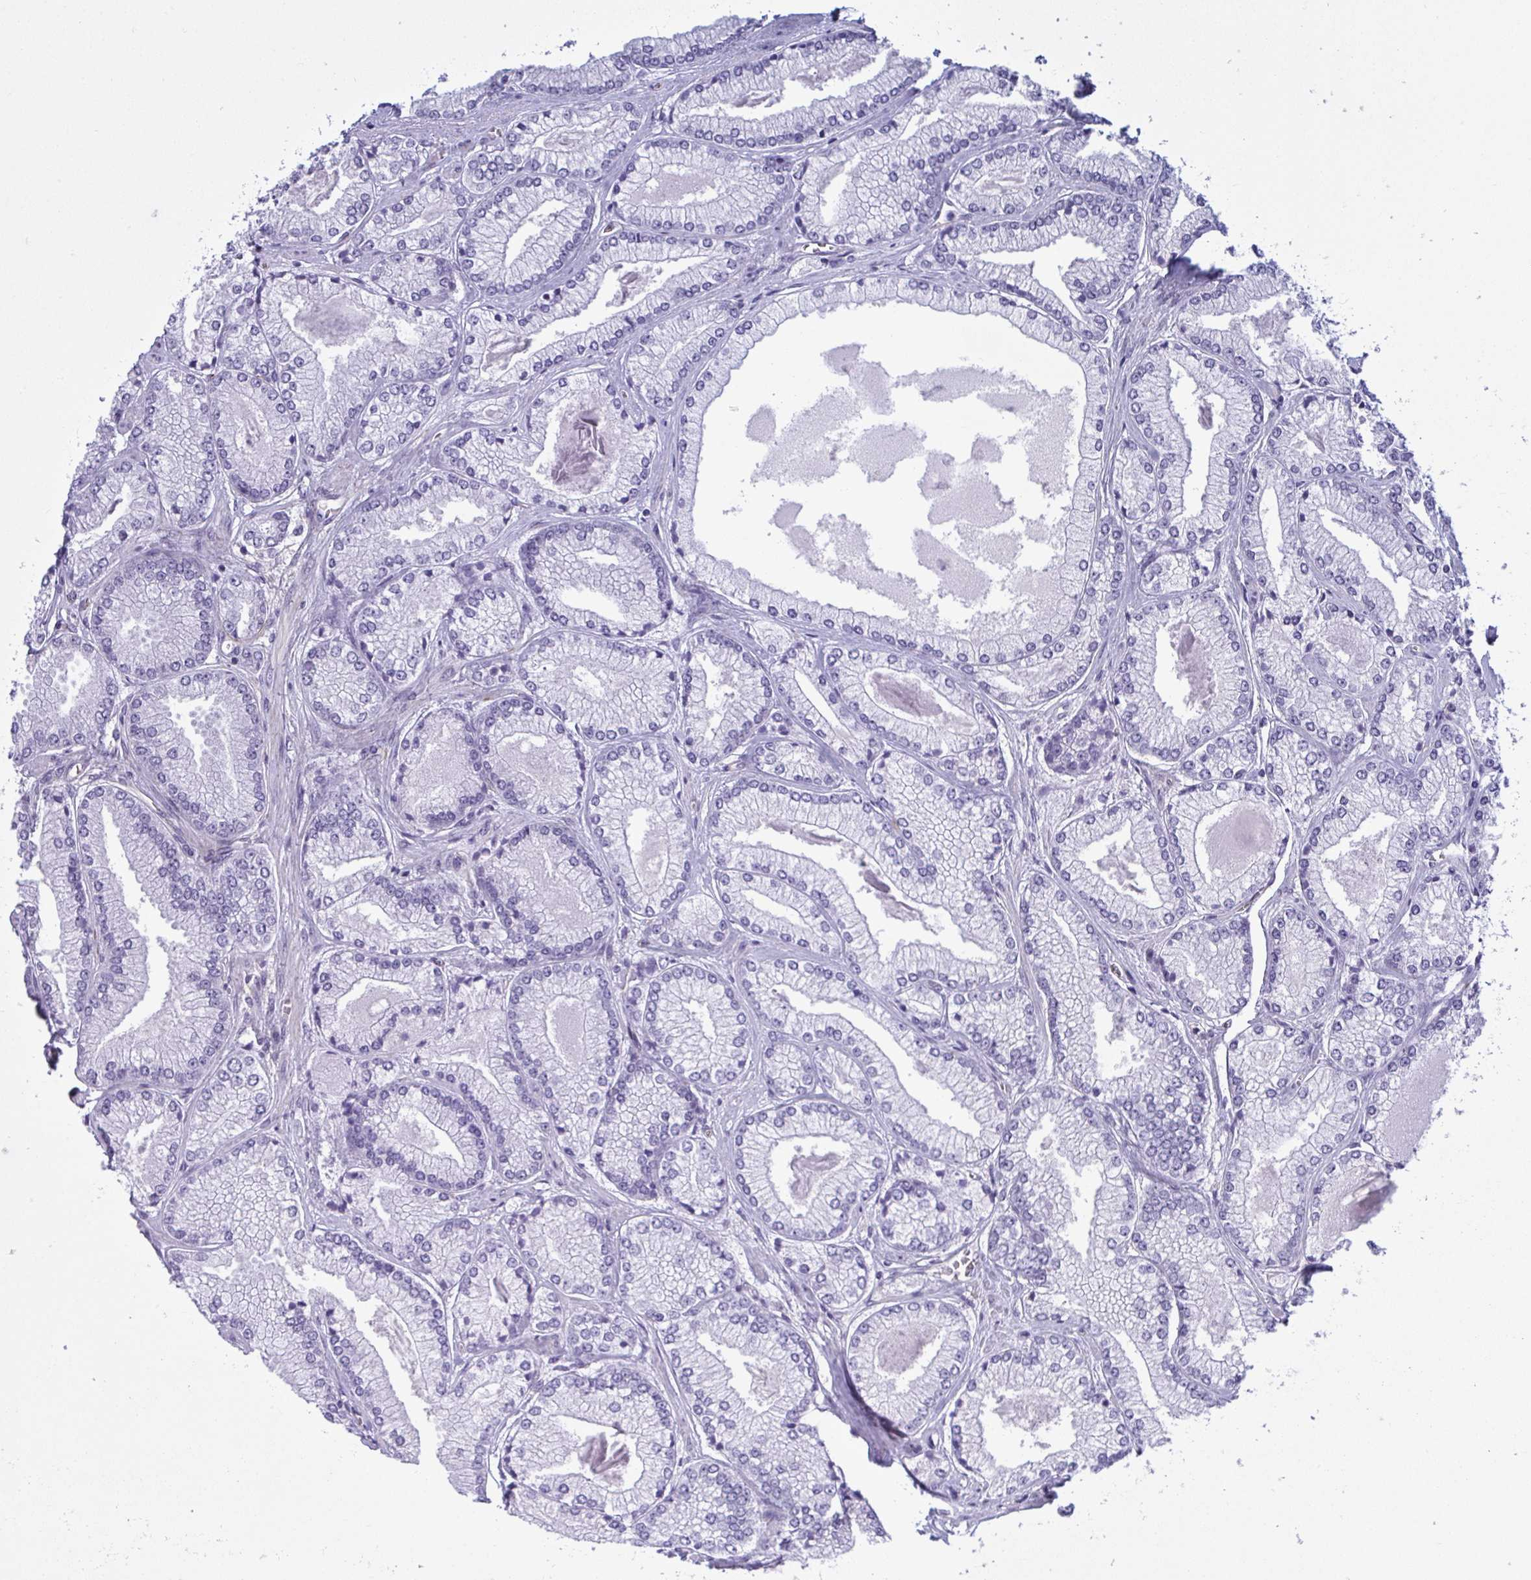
{"staining": {"intensity": "negative", "quantity": "none", "location": "none"}, "tissue": "prostate cancer", "cell_type": "Tumor cells", "image_type": "cancer", "snomed": [{"axis": "morphology", "description": "Adenocarcinoma, Low grade"}, {"axis": "topography", "description": "Prostate"}], "caption": "DAB immunohistochemical staining of prostate low-grade adenocarcinoma shows no significant positivity in tumor cells. (Stains: DAB immunohistochemistry with hematoxylin counter stain, Microscopy: brightfield microscopy at high magnification).", "gene": "PRRT4", "patient": {"sex": "male", "age": 67}}